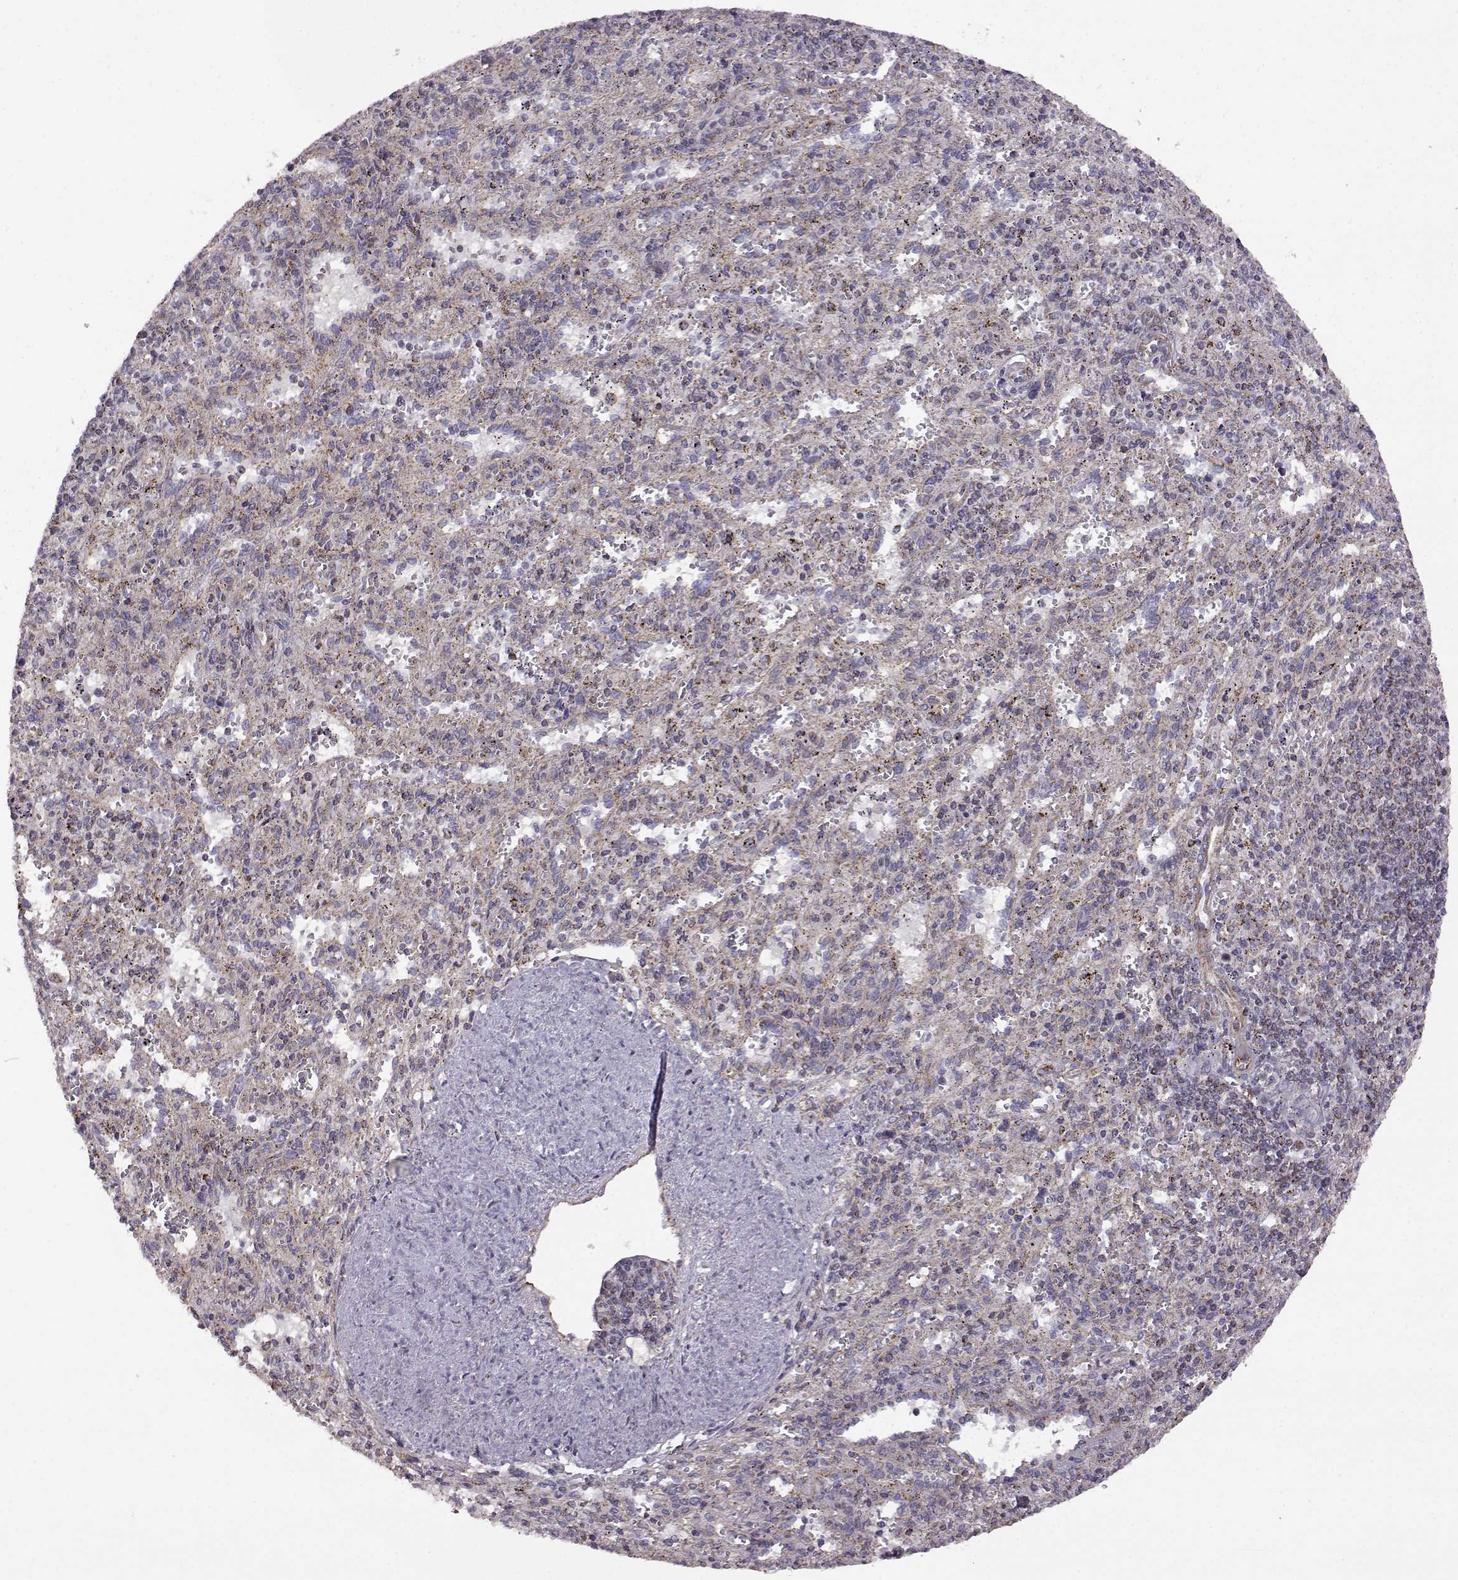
{"staining": {"intensity": "weak", "quantity": "<25%", "location": "cytoplasmic/membranous"}, "tissue": "spleen", "cell_type": "Cells in red pulp", "image_type": "normal", "snomed": [{"axis": "morphology", "description": "Normal tissue, NOS"}, {"axis": "topography", "description": "Spleen"}], "caption": "DAB (3,3'-diaminobenzidine) immunohistochemical staining of normal spleen shows no significant staining in cells in red pulp.", "gene": "DDC", "patient": {"sex": "male", "age": 57}}